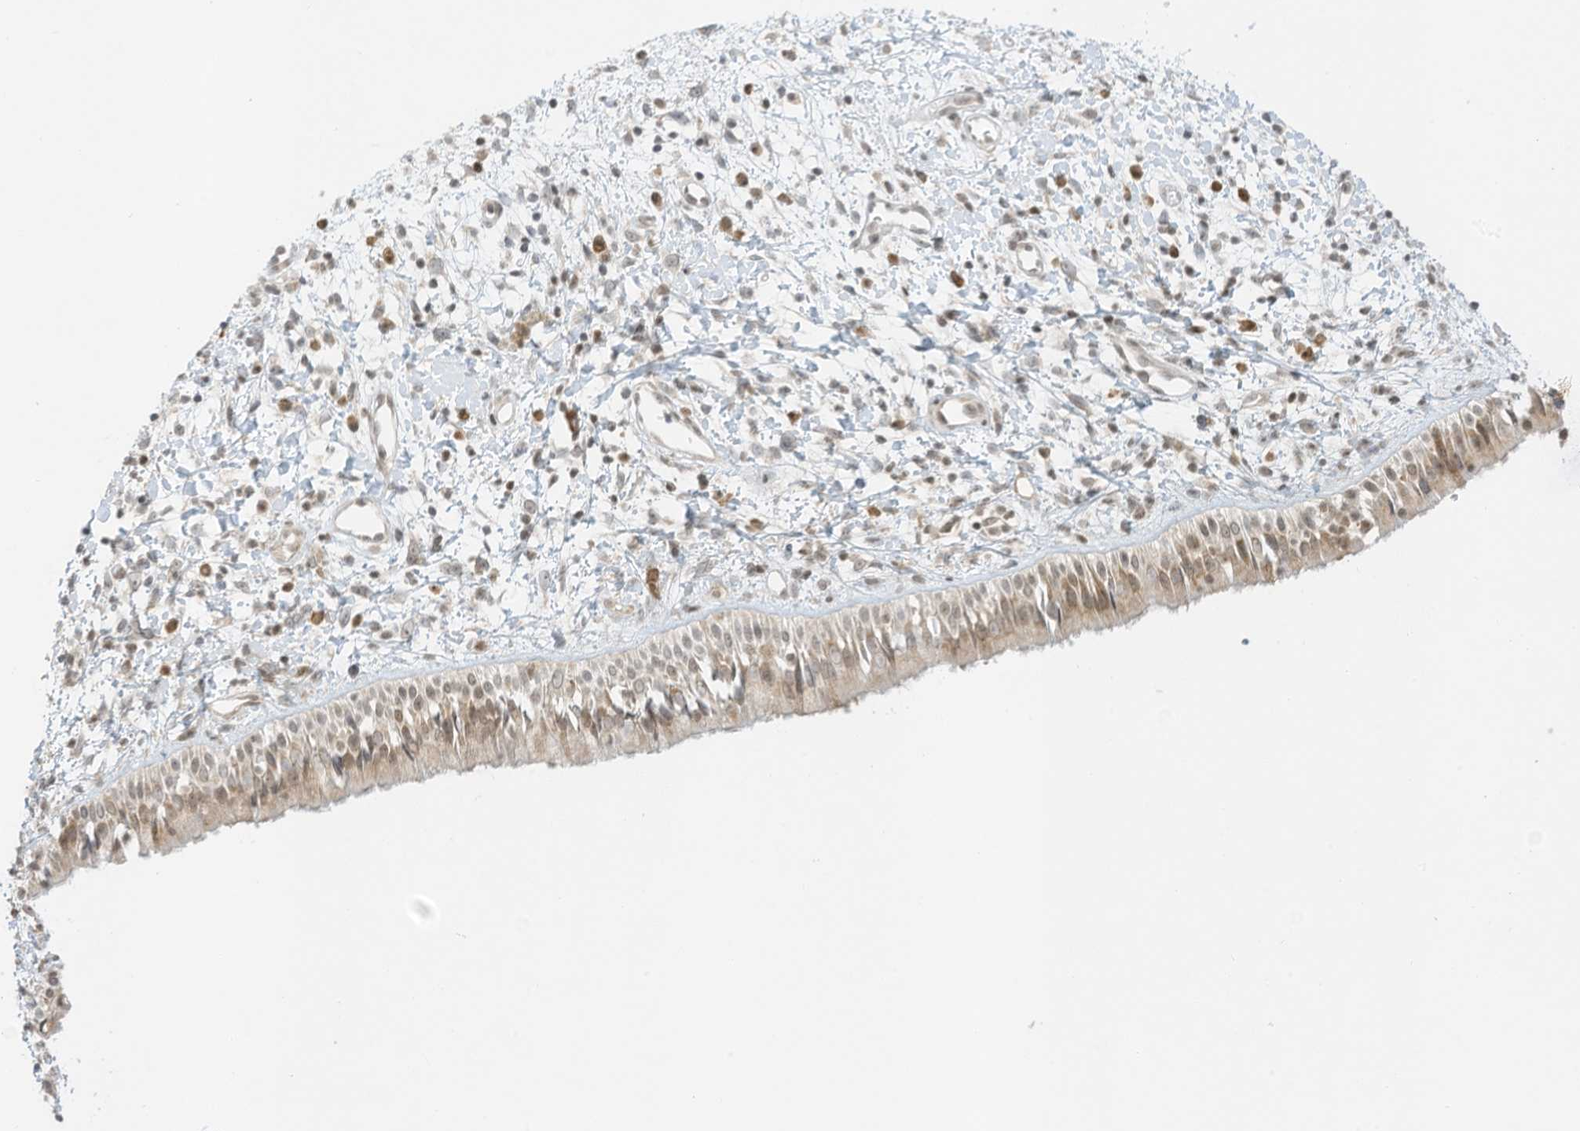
{"staining": {"intensity": "moderate", "quantity": ">75%", "location": "cytoplasmic/membranous,nuclear"}, "tissue": "nasopharynx", "cell_type": "Respiratory epithelial cells", "image_type": "normal", "snomed": [{"axis": "morphology", "description": "Normal tissue, NOS"}, {"axis": "topography", "description": "Nasopharynx"}], "caption": "Immunohistochemistry staining of benign nasopharynx, which shows medium levels of moderate cytoplasmic/membranous,nuclear expression in approximately >75% of respiratory epithelial cells indicating moderate cytoplasmic/membranous,nuclear protein expression. The staining was performed using DAB (brown) for protein detection and nuclei were counterstained in hematoxylin (blue).", "gene": "EDF1", "patient": {"sex": "male", "age": 22}}